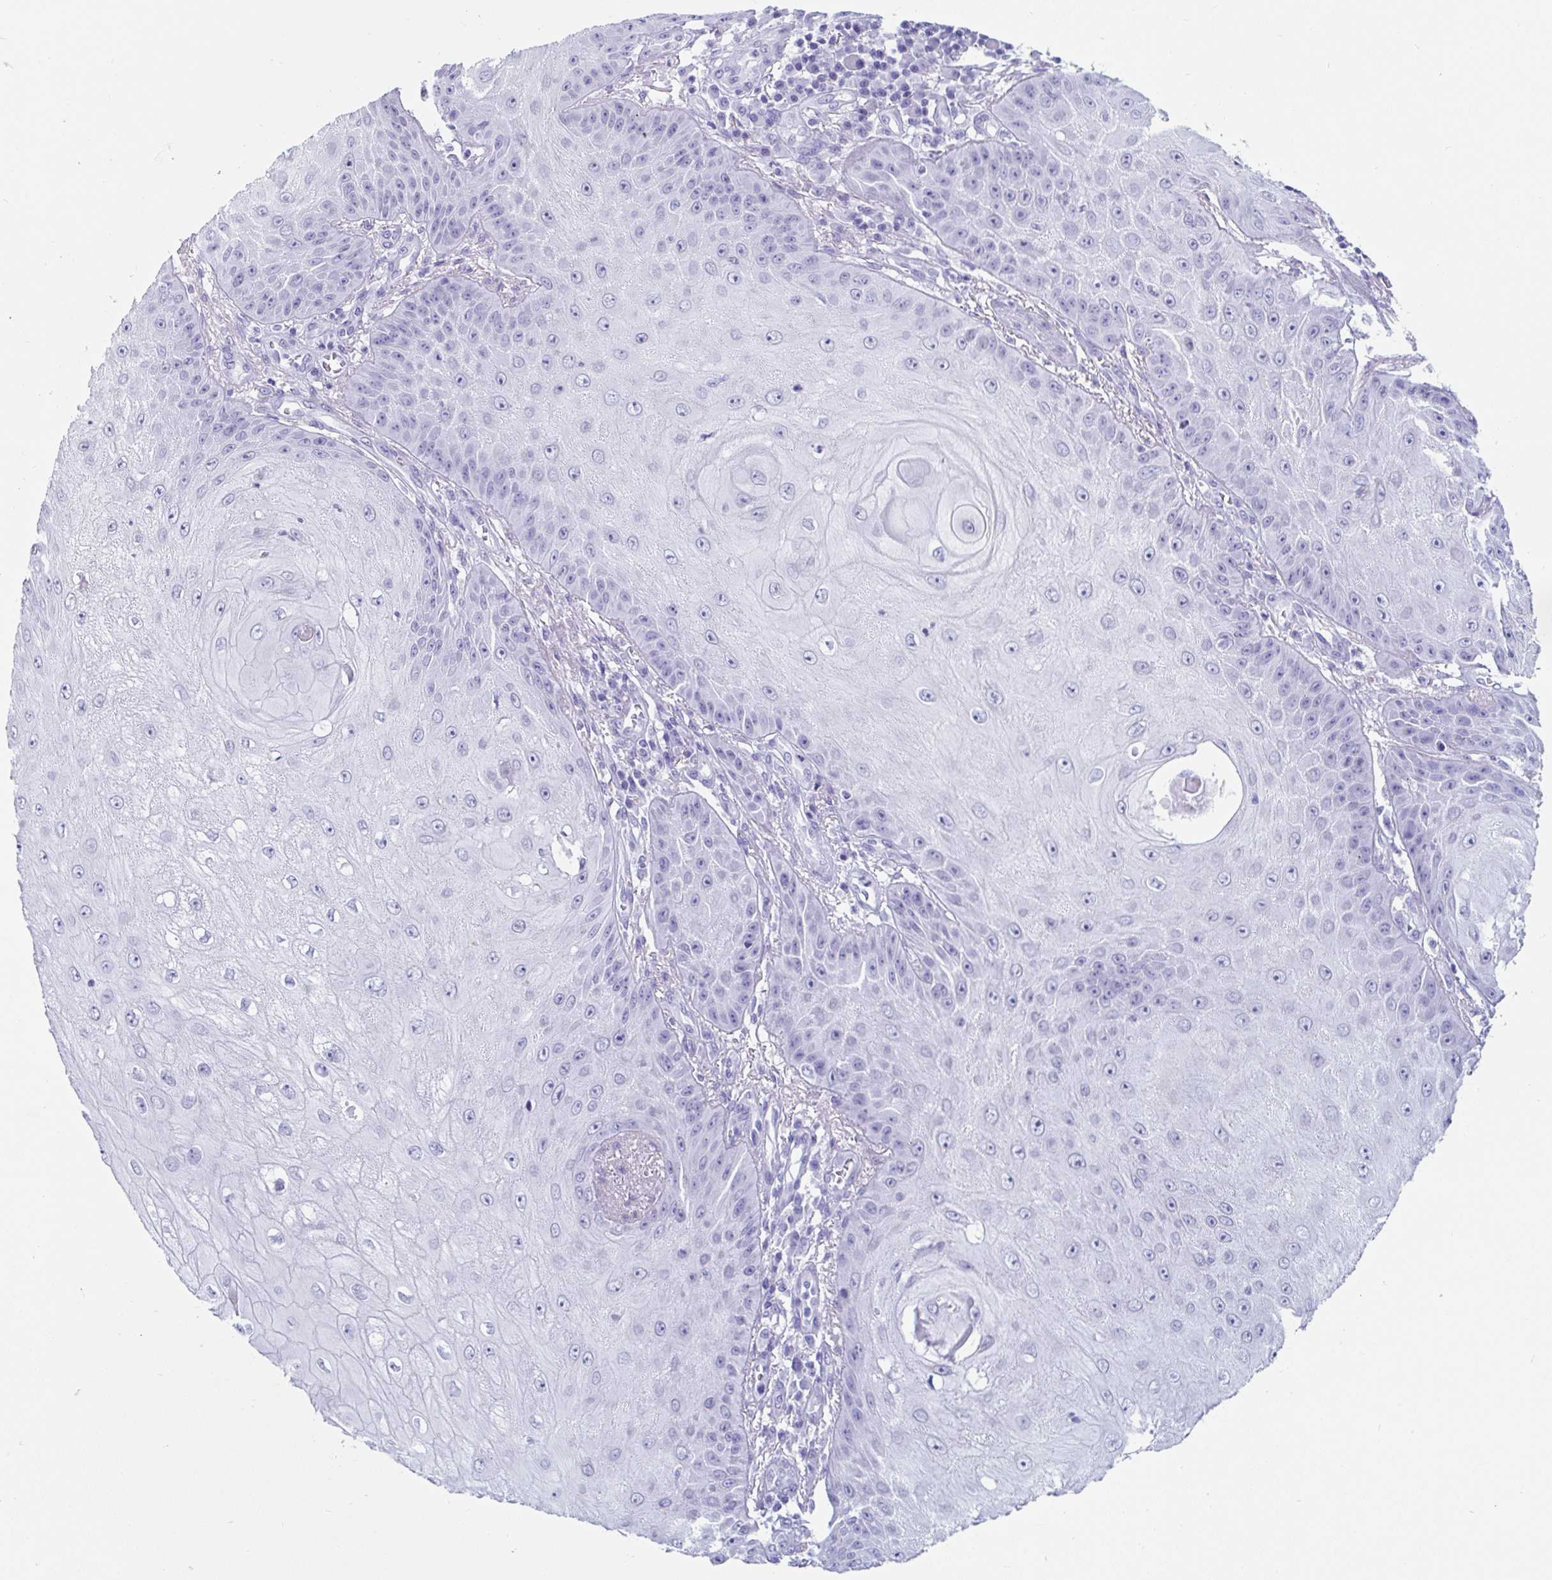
{"staining": {"intensity": "negative", "quantity": "none", "location": "none"}, "tissue": "skin cancer", "cell_type": "Tumor cells", "image_type": "cancer", "snomed": [{"axis": "morphology", "description": "Squamous cell carcinoma, NOS"}, {"axis": "topography", "description": "Skin"}], "caption": "Skin cancer (squamous cell carcinoma) was stained to show a protein in brown. There is no significant positivity in tumor cells.", "gene": "GKN2", "patient": {"sex": "male", "age": 70}}